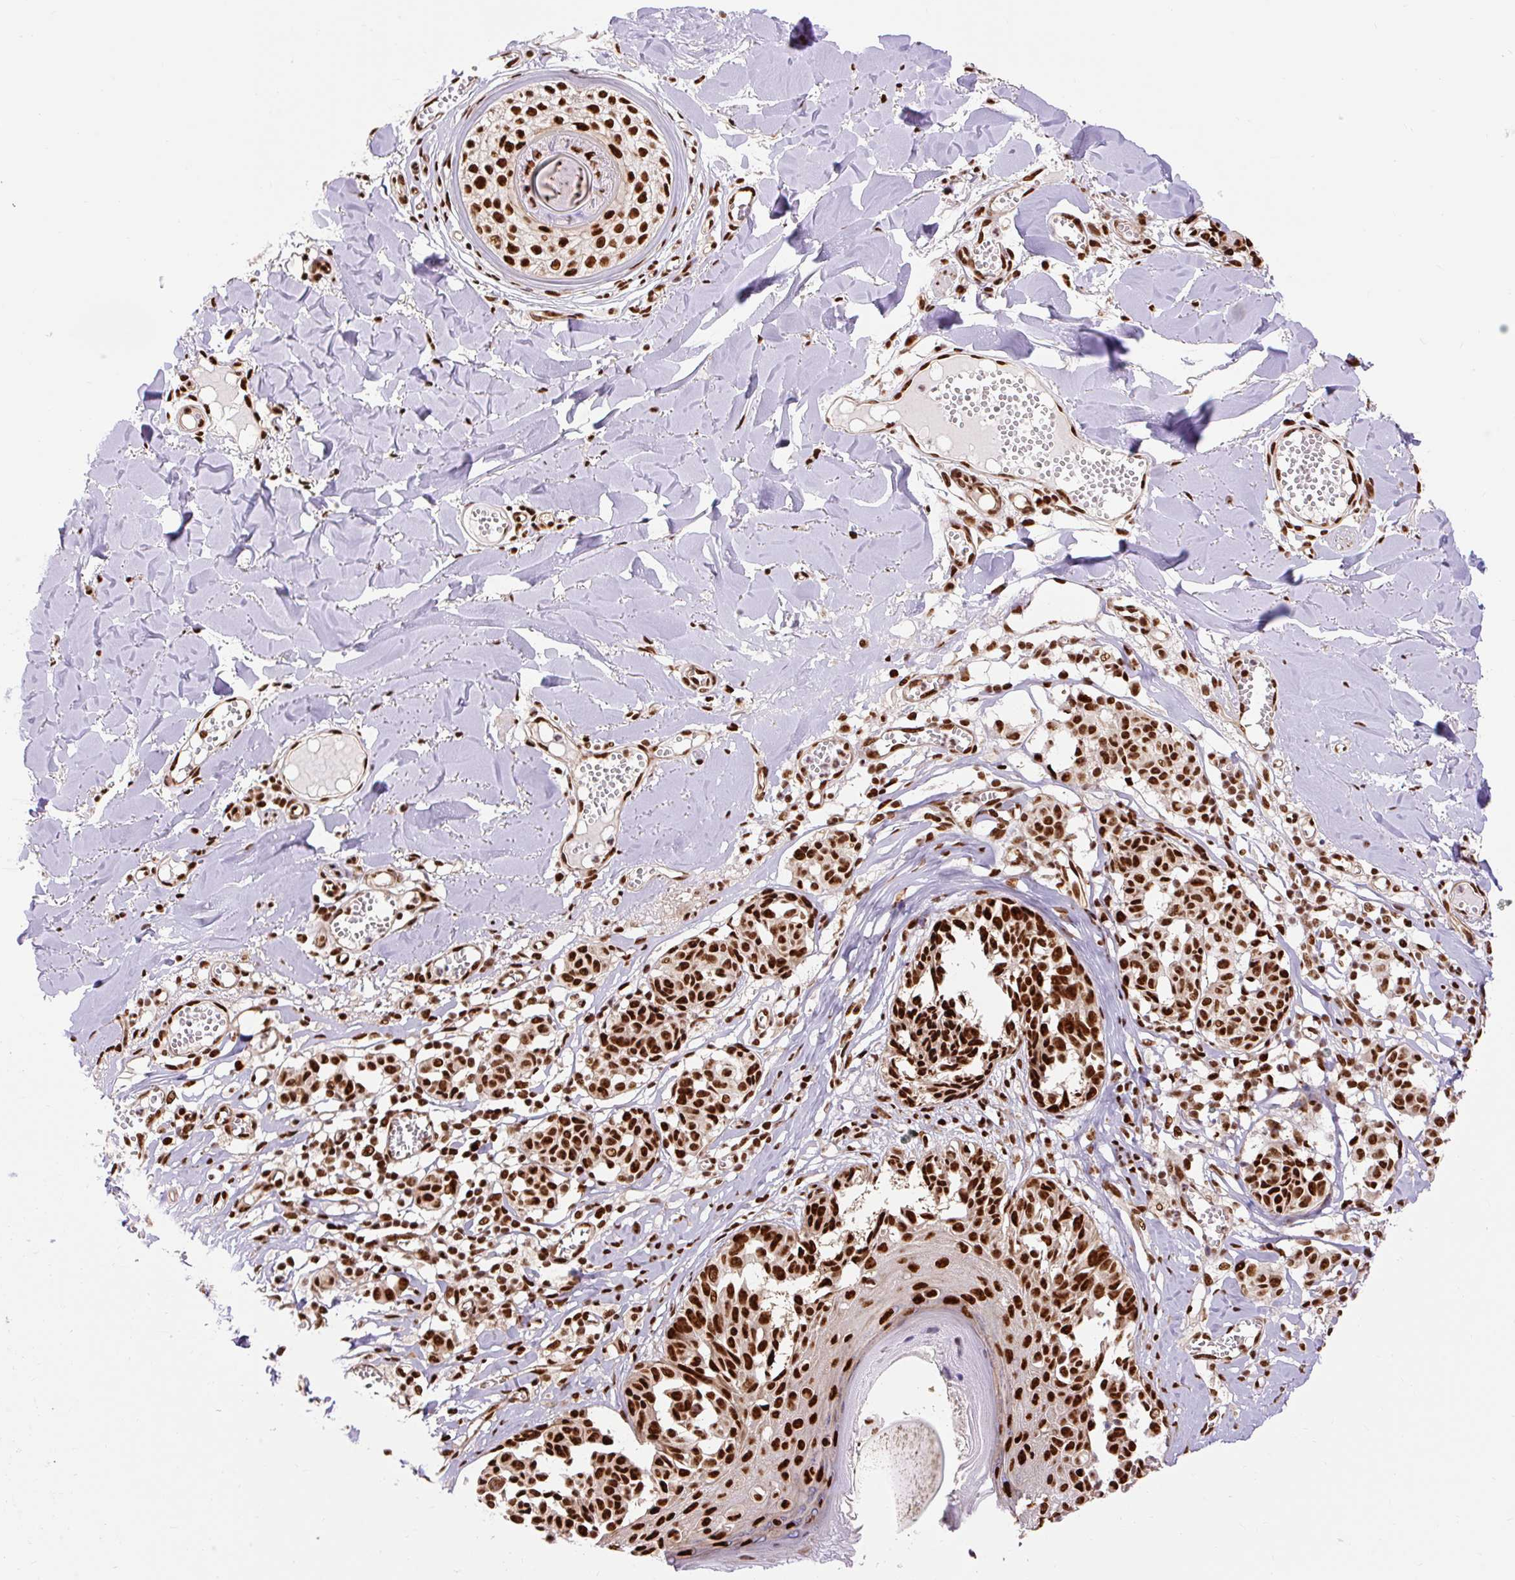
{"staining": {"intensity": "strong", "quantity": ">75%", "location": "nuclear"}, "tissue": "melanoma", "cell_type": "Tumor cells", "image_type": "cancer", "snomed": [{"axis": "morphology", "description": "Malignant melanoma, NOS"}, {"axis": "topography", "description": "Skin"}], "caption": "Immunohistochemical staining of human malignant melanoma displays high levels of strong nuclear protein staining in approximately >75% of tumor cells. Immunohistochemistry stains the protein of interest in brown and the nuclei are stained blue.", "gene": "MECOM", "patient": {"sex": "female", "age": 43}}